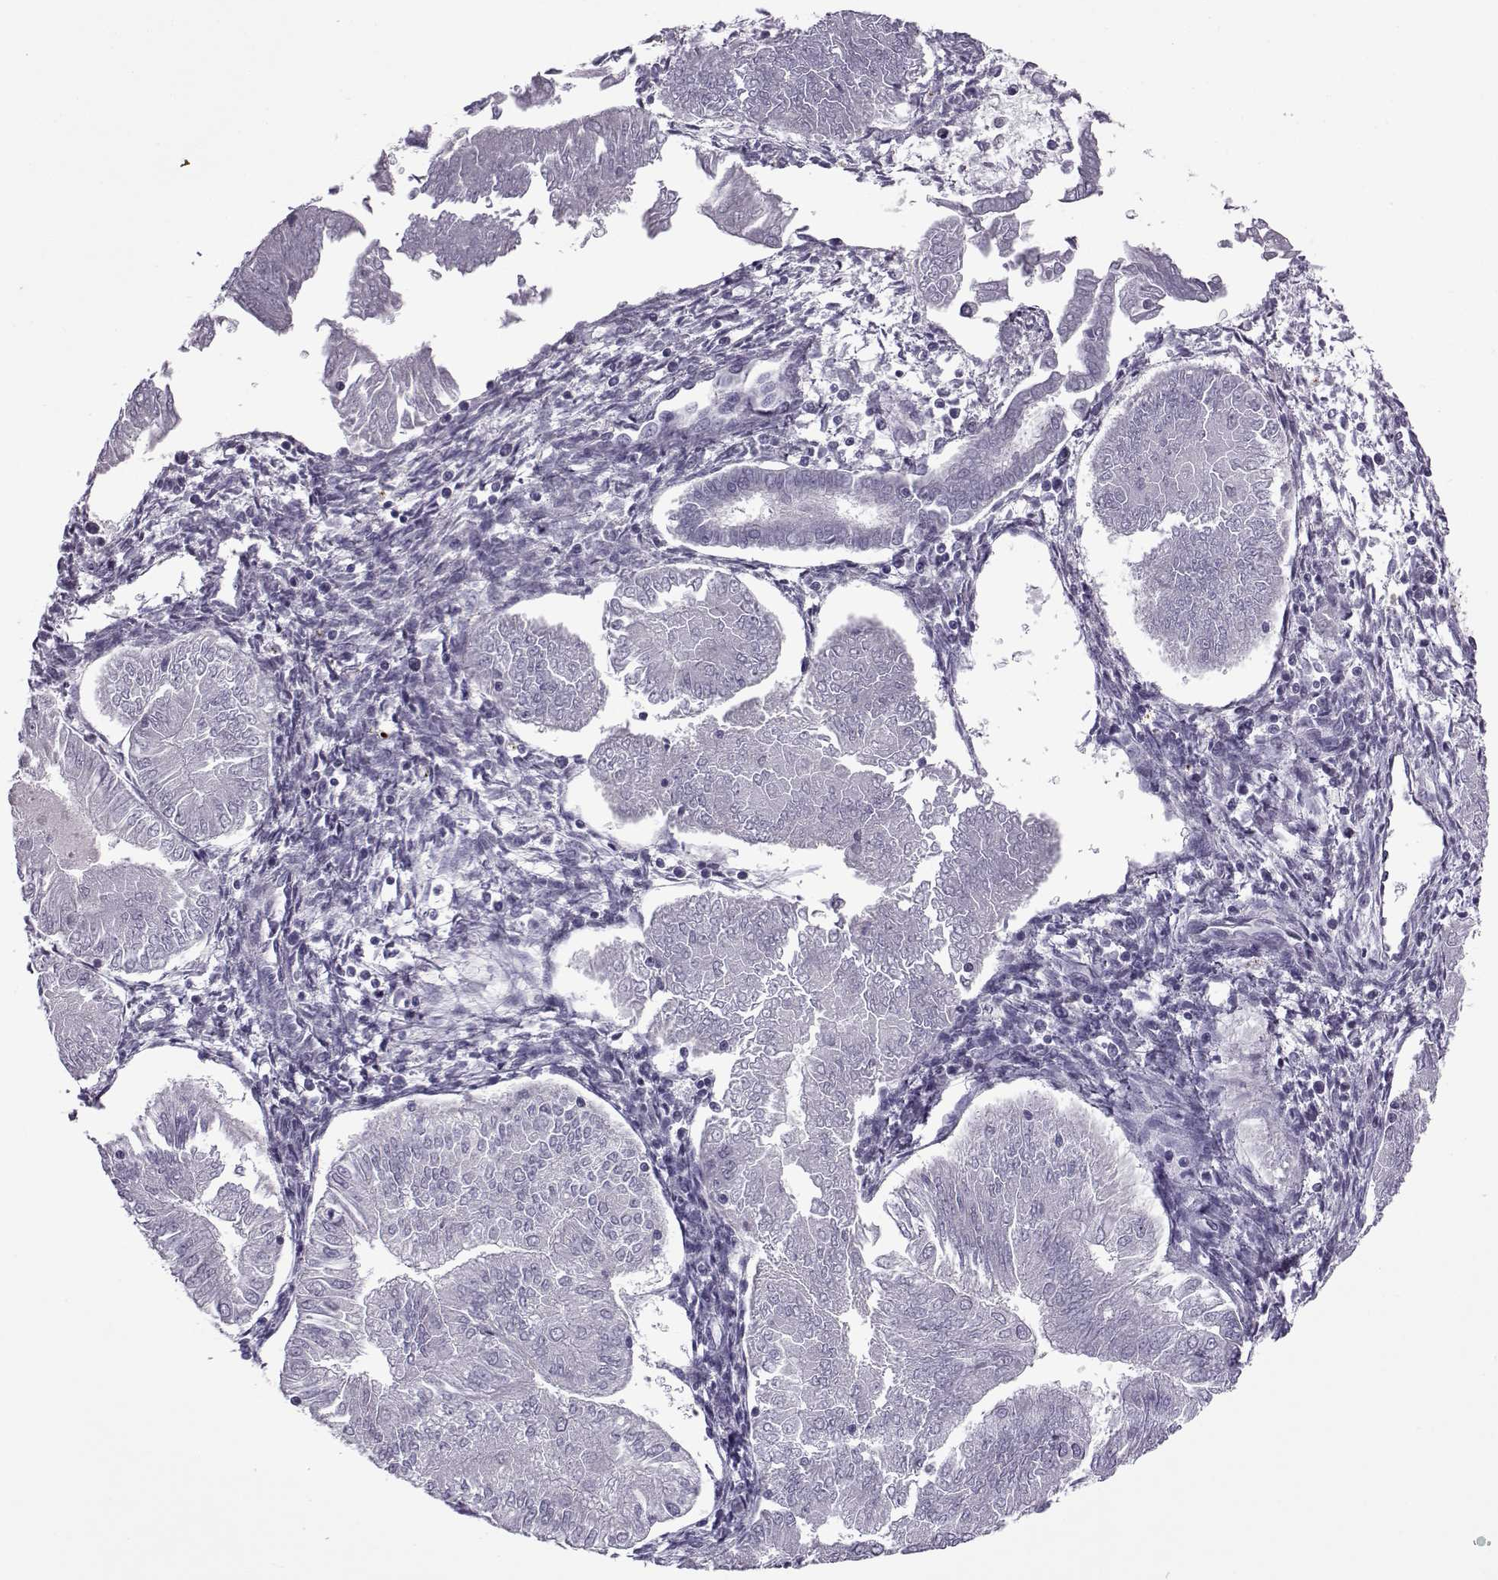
{"staining": {"intensity": "negative", "quantity": "none", "location": "none"}, "tissue": "endometrial cancer", "cell_type": "Tumor cells", "image_type": "cancer", "snomed": [{"axis": "morphology", "description": "Adenocarcinoma, NOS"}, {"axis": "topography", "description": "Endometrium"}], "caption": "An immunohistochemistry micrograph of adenocarcinoma (endometrial) is shown. There is no staining in tumor cells of adenocarcinoma (endometrial).", "gene": "OIP5", "patient": {"sex": "female", "age": 53}}